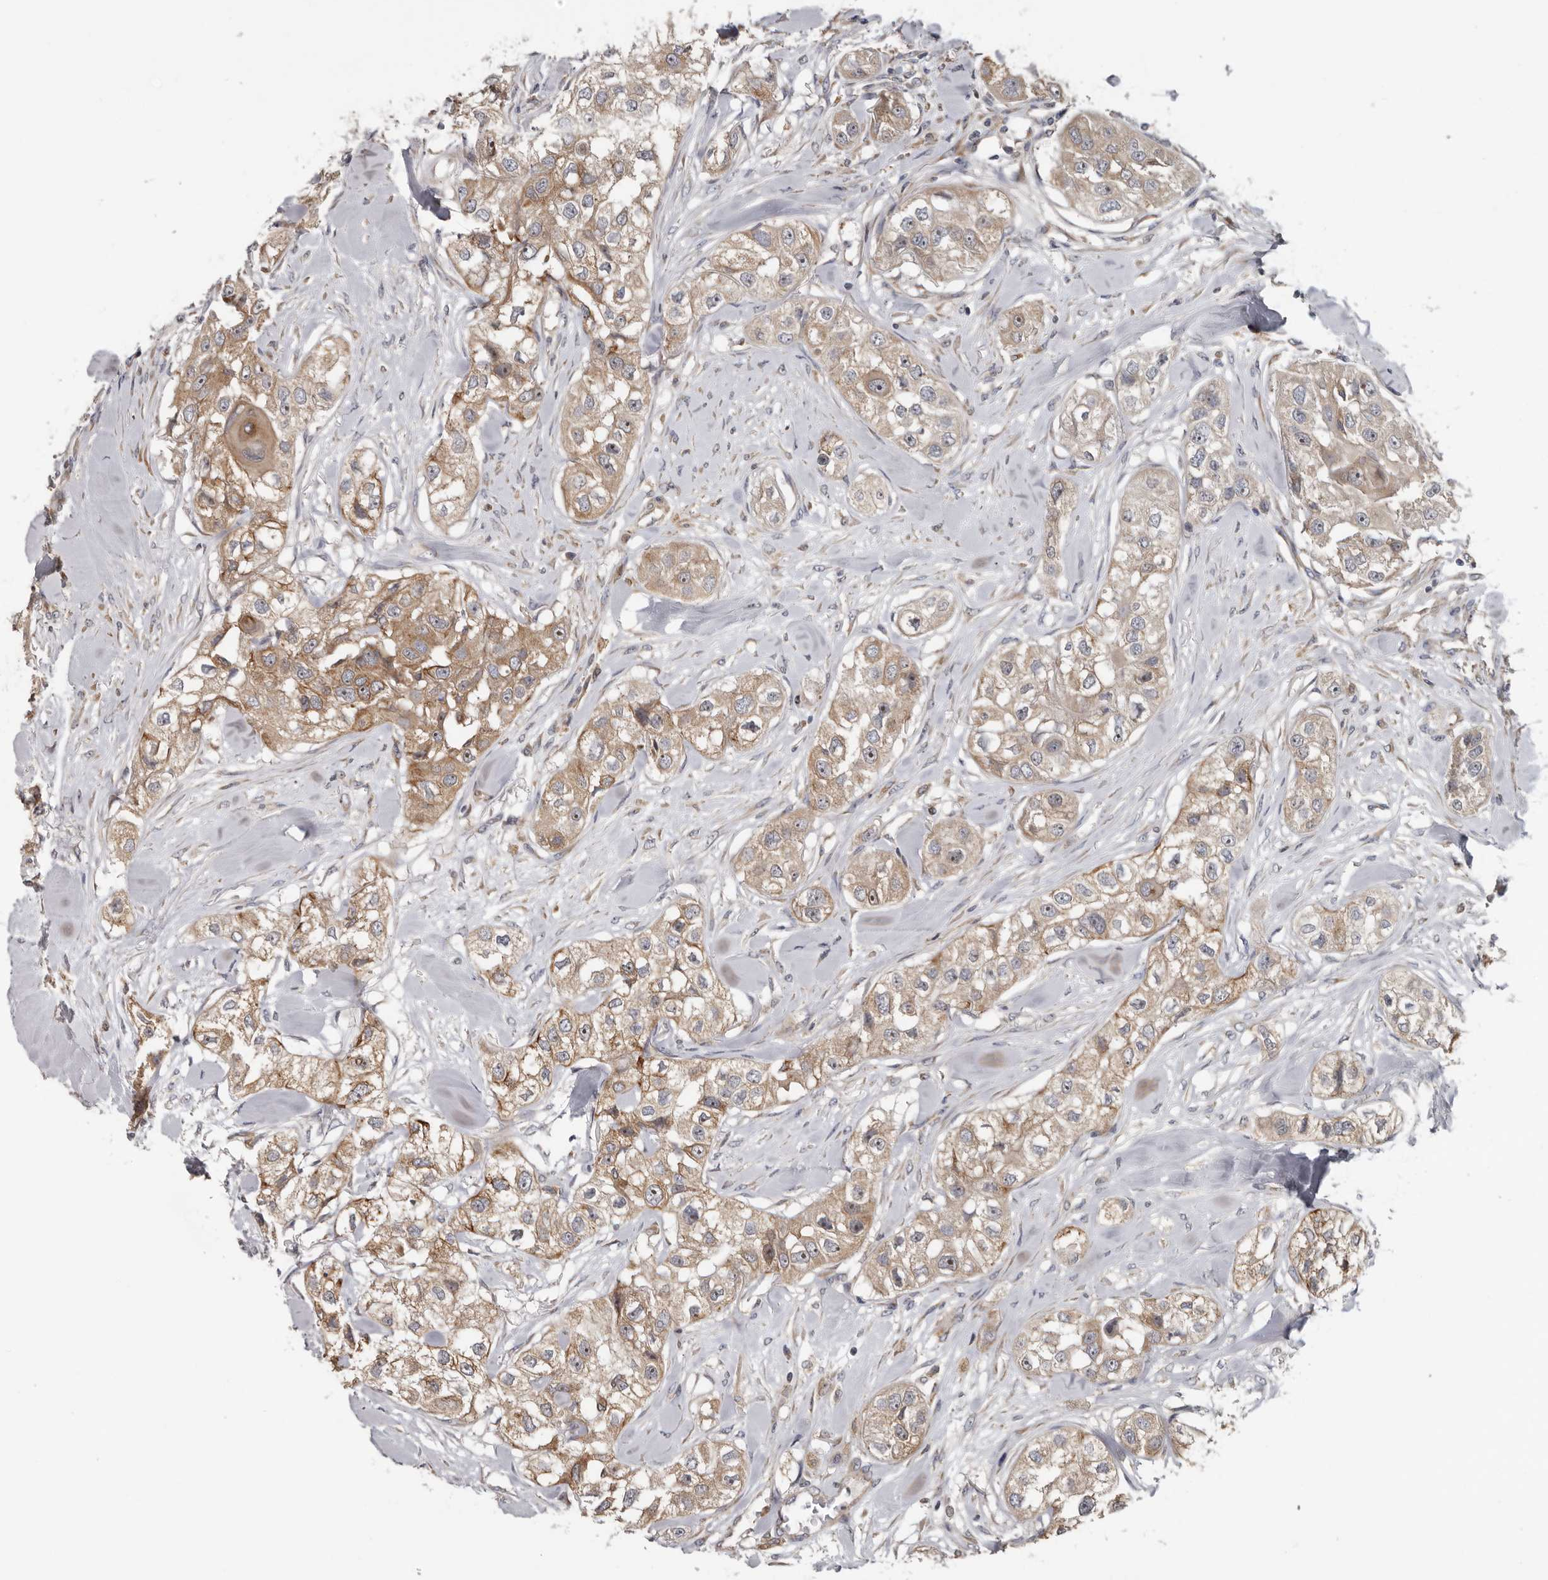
{"staining": {"intensity": "moderate", "quantity": ">75%", "location": "cytoplasmic/membranous,nuclear"}, "tissue": "head and neck cancer", "cell_type": "Tumor cells", "image_type": "cancer", "snomed": [{"axis": "morphology", "description": "Normal tissue, NOS"}, {"axis": "morphology", "description": "Squamous cell carcinoma, NOS"}, {"axis": "topography", "description": "Skeletal muscle"}, {"axis": "topography", "description": "Head-Neck"}], "caption": "The photomicrograph displays immunohistochemical staining of head and neck squamous cell carcinoma. There is moderate cytoplasmic/membranous and nuclear expression is identified in approximately >75% of tumor cells. The staining is performed using DAB (3,3'-diaminobenzidine) brown chromogen to label protein expression. The nuclei are counter-stained blue using hematoxylin.", "gene": "HINT3", "patient": {"sex": "male", "age": 51}}